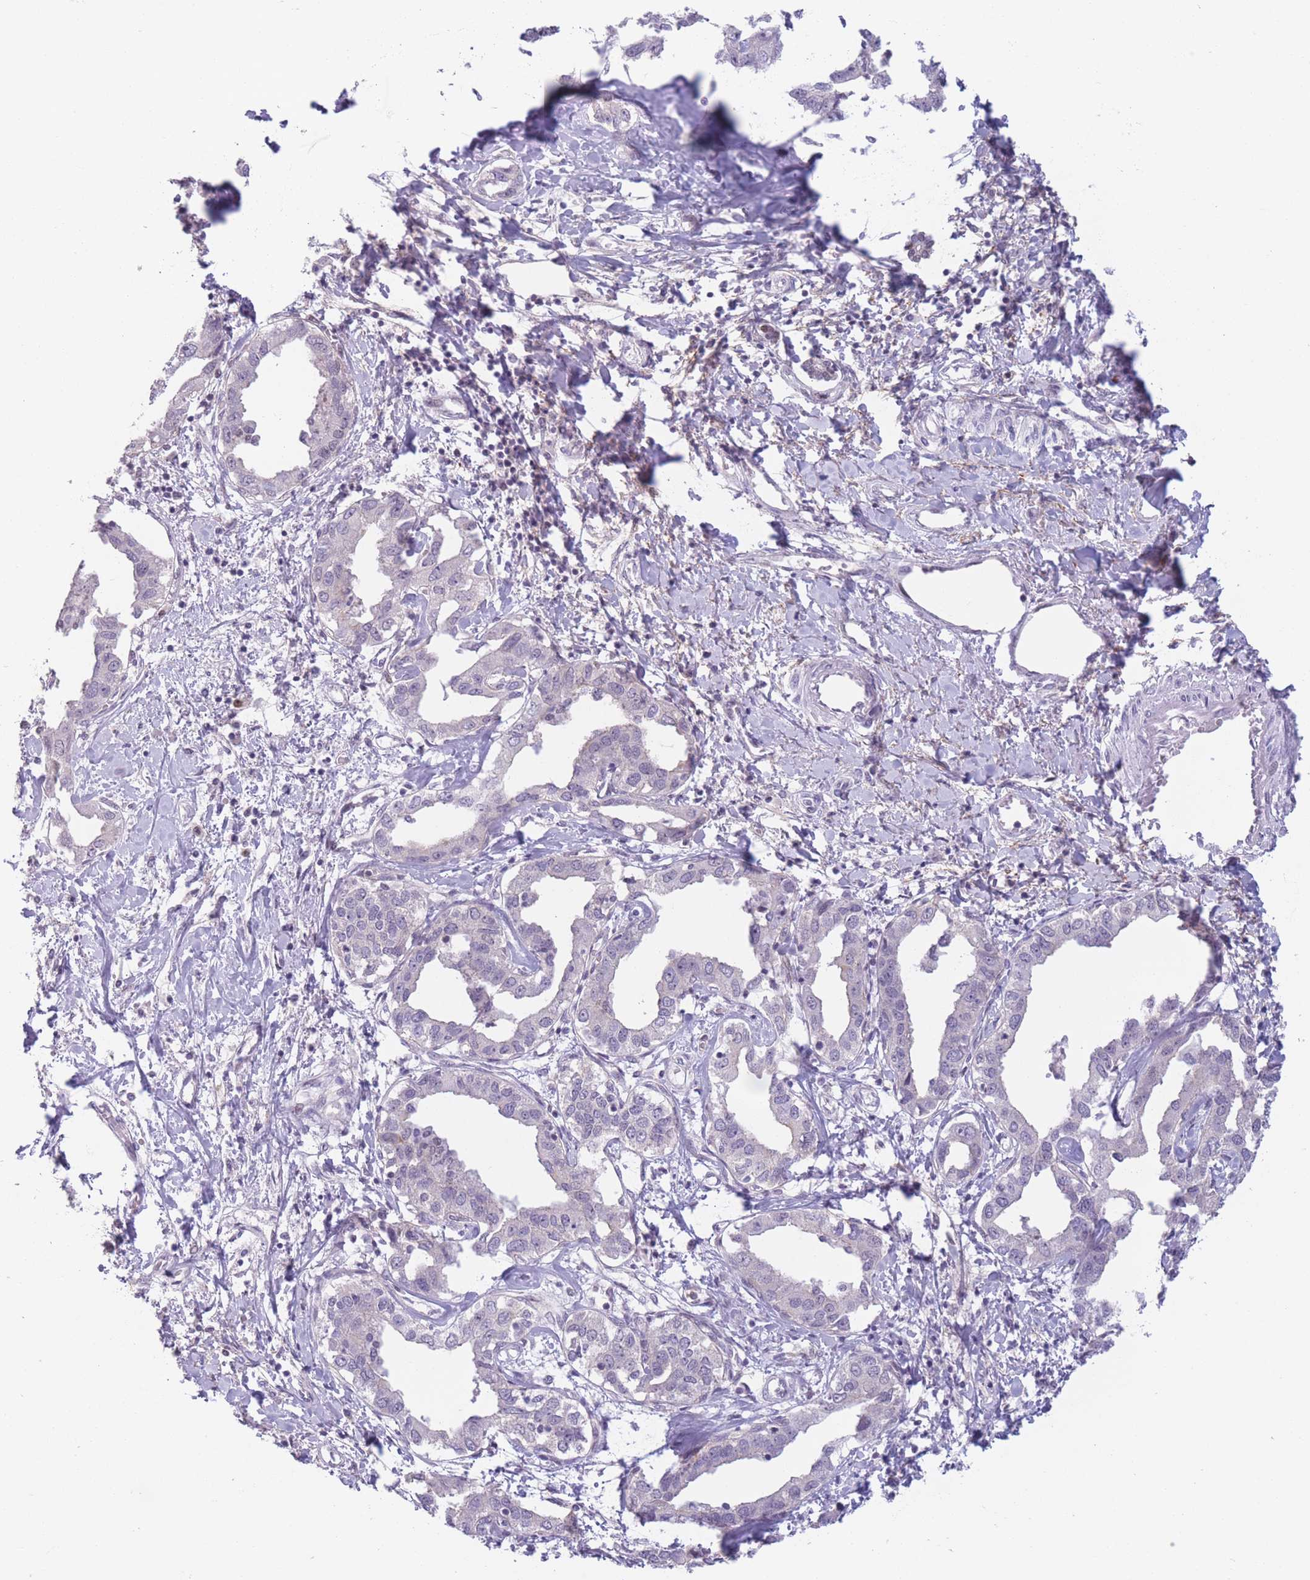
{"staining": {"intensity": "negative", "quantity": "none", "location": "none"}, "tissue": "liver cancer", "cell_type": "Tumor cells", "image_type": "cancer", "snomed": [{"axis": "morphology", "description": "Cholangiocarcinoma"}, {"axis": "topography", "description": "Liver"}], "caption": "An immunohistochemistry (IHC) histopathology image of liver cholangiocarcinoma is shown. There is no staining in tumor cells of liver cholangiocarcinoma. (DAB immunohistochemistry with hematoxylin counter stain).", "gene": "ZNF439", "patient": {"sex": "male", "age": 59}}